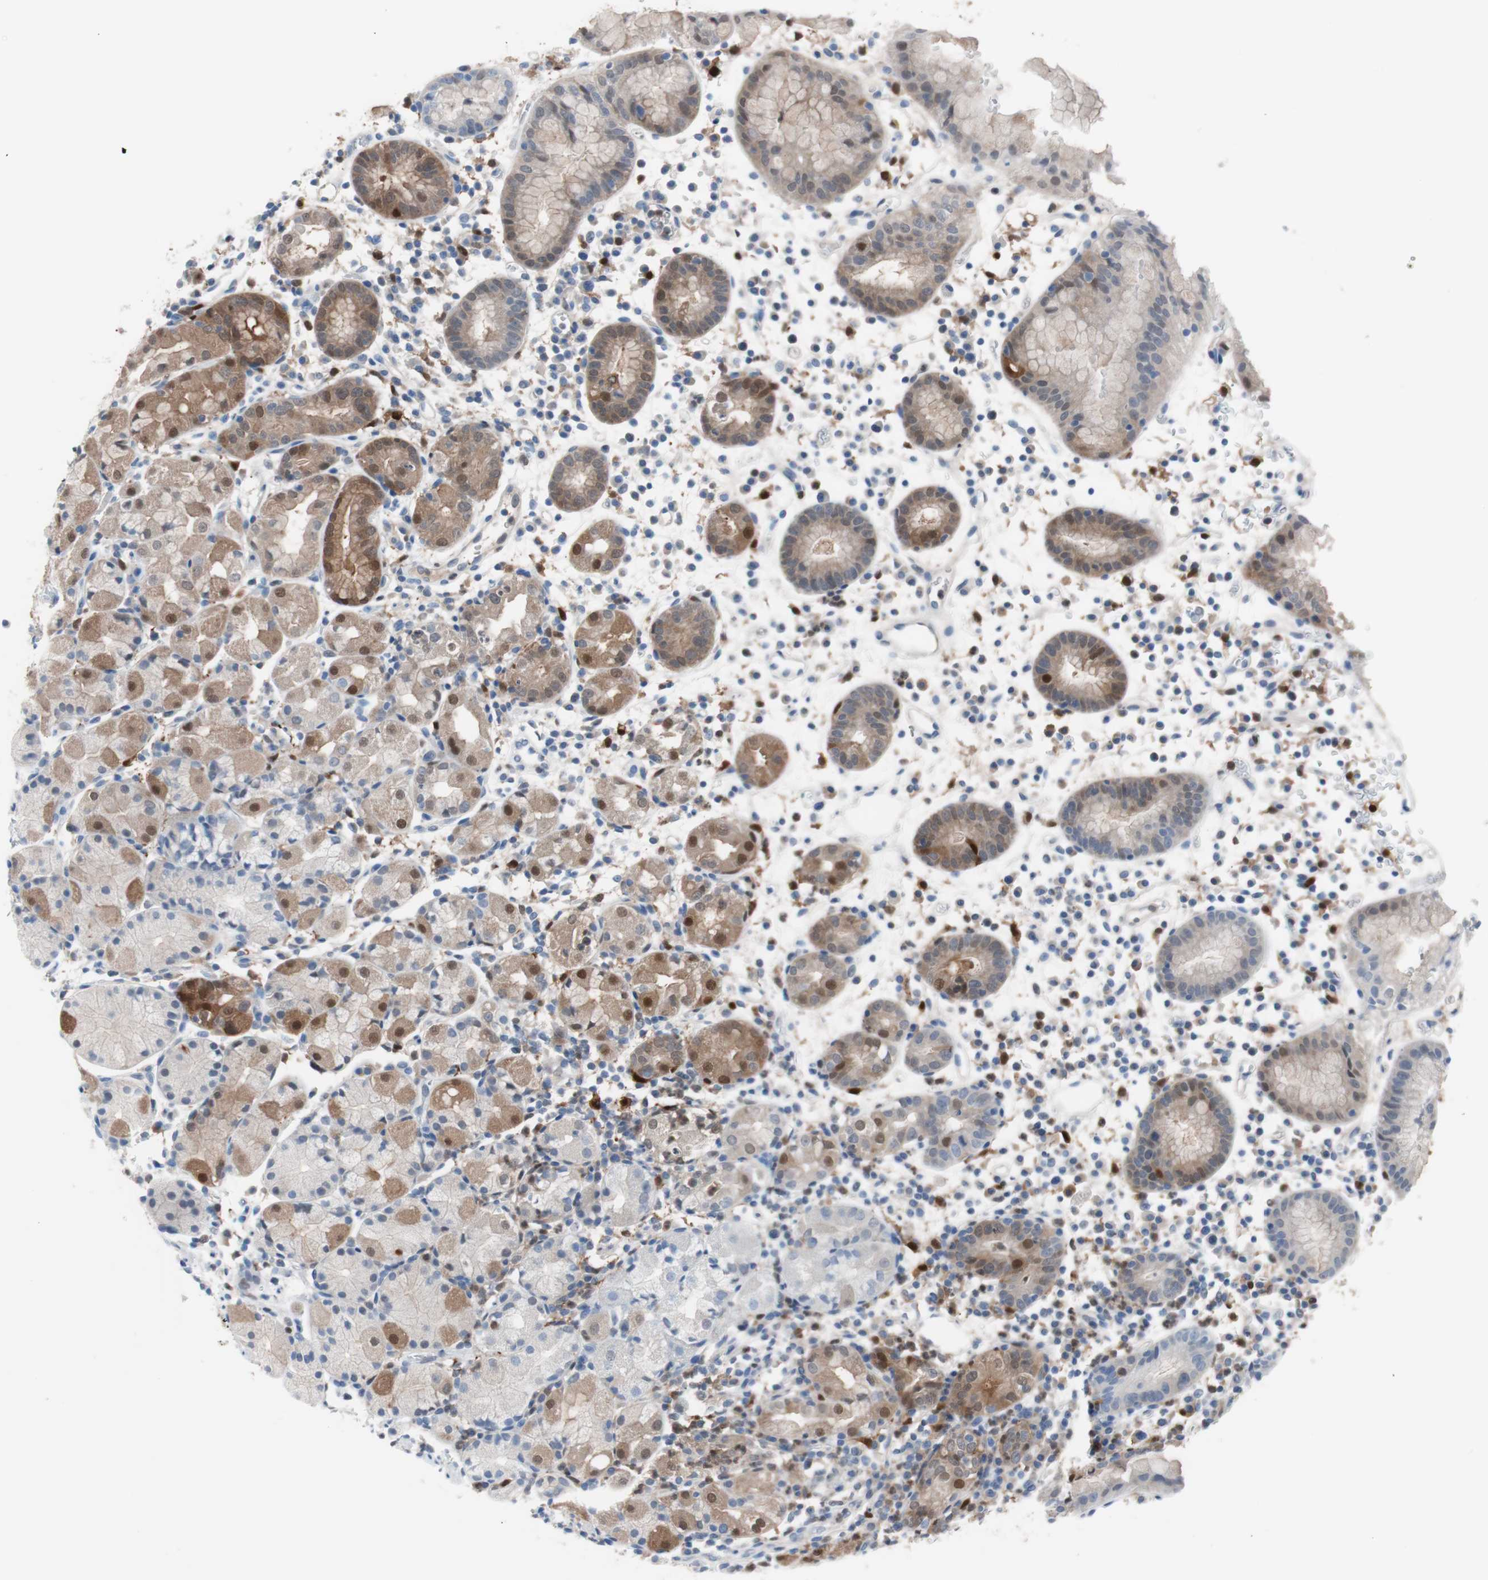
{"staining": {"intensity": "moderate", "quantity": "25%-75%", "location": "cytoplasmic/membranous,nuclear"}, "tissue": "stomach", "cell_type": "Glandular cells", "image_type": "normal", "snomed": [{"axis": "morphology", "description": "Normal tissue, NOS"}, {"axis": "topography", "description": "Stomach"}, {"axis": "topography", "description": "Stomach, lower"}], "caption": "Glandular cells reveal medium levels of moderate cytoplasmic/membranous,nuclear expression in about 25%-75% of cells in unremarkable human stomach.", "gene": "IL18", "patient": {"sex": "female", "age": 75}}